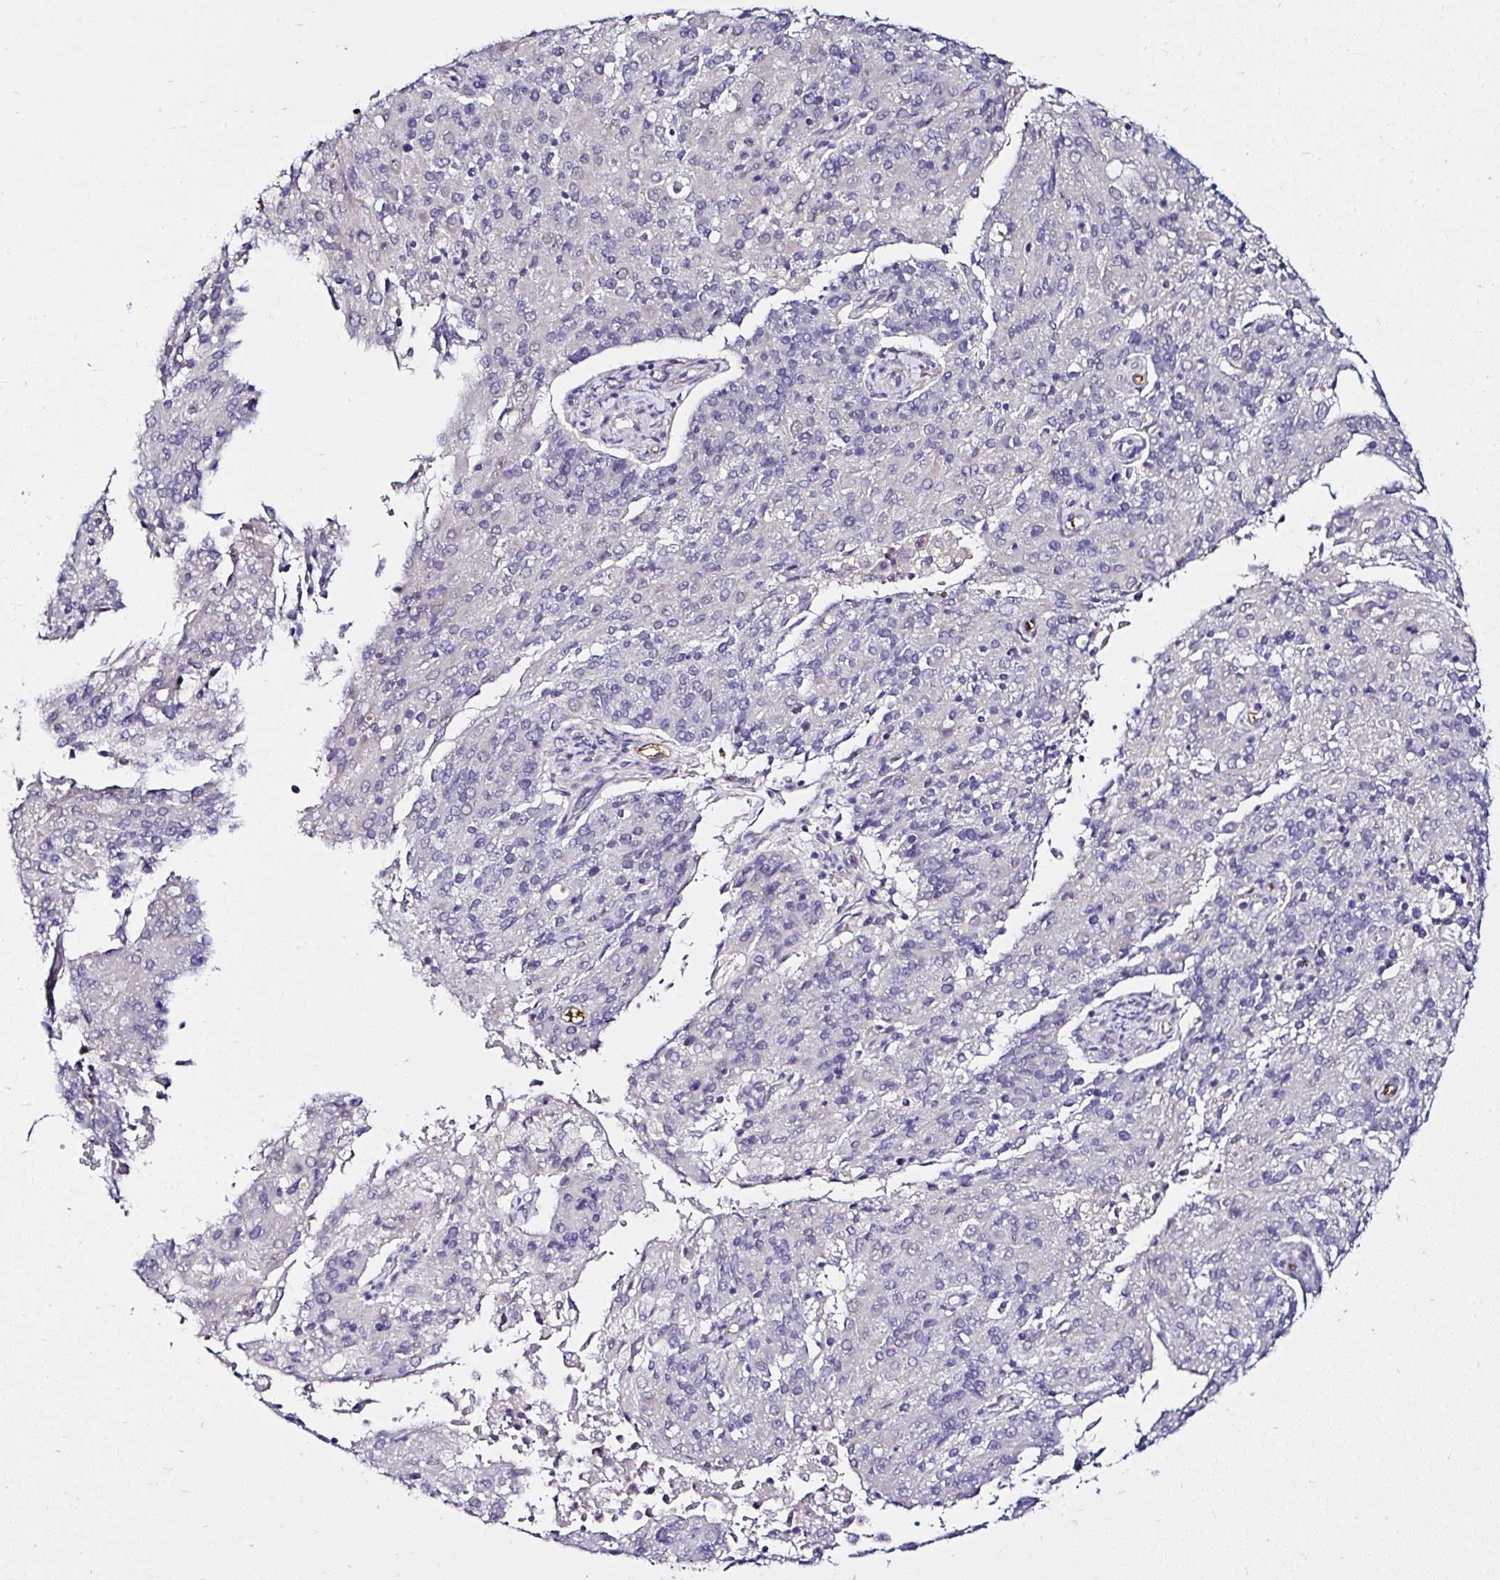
{"staining": {"intensity": "negative", "quantity": "none", "location": "none"}, "tissue": "endometrial cancer", "cell_type": "Tumor cells", "image_type": "cancer", "snomed": [{"axis": "morphology", "description": "Adenocarcinoma, NOS"}, {"axis": "topography", "description": "Endometrium"}], "caption": "This is an immunohistochemistry photomicrograph of human endometrial adenocarcinoma. There is no positivity in tumor cells.", "gene": "DEPDC5", "patient": {"sex": "female", "age": 82}}